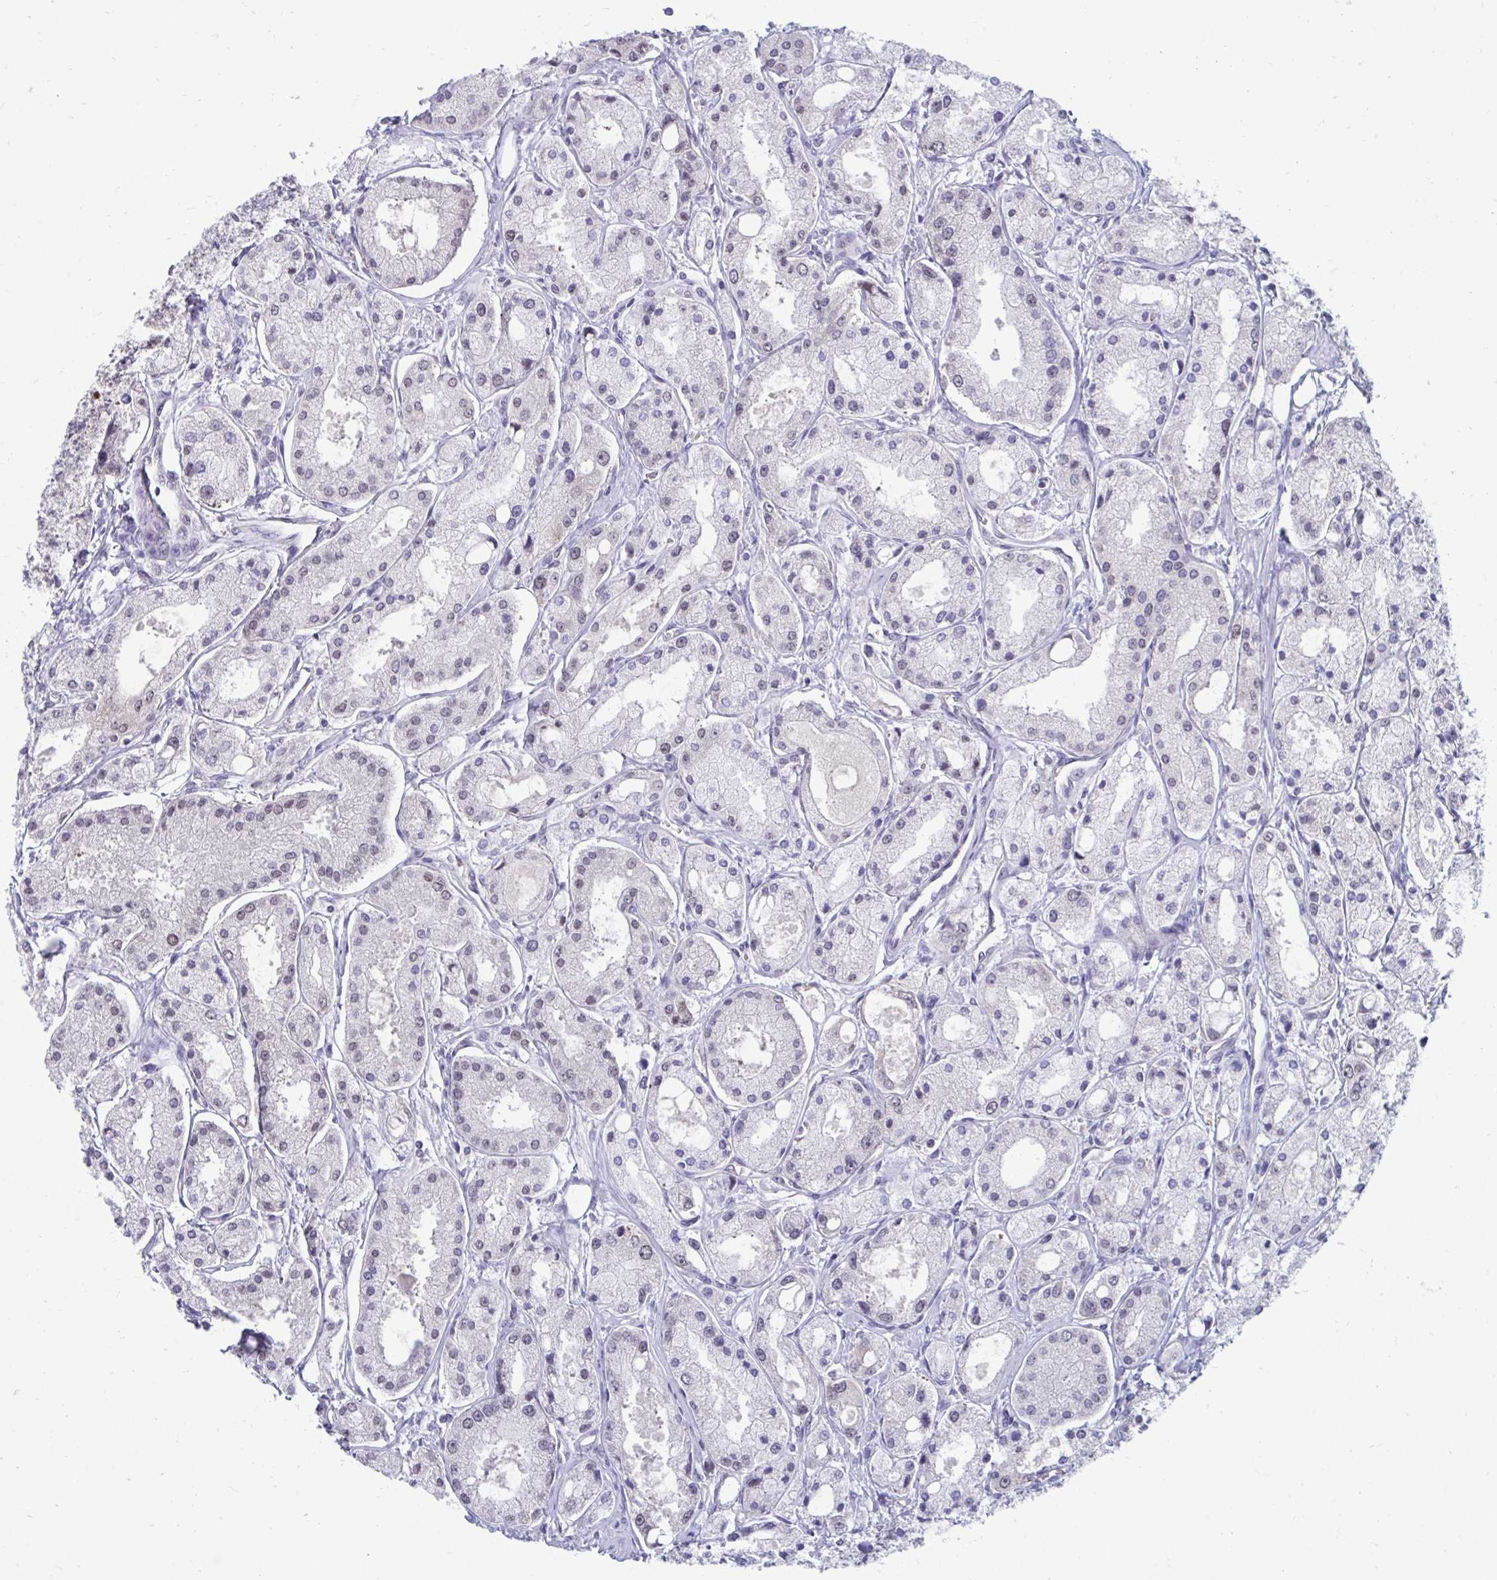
{"staining": {"intensity": "negative", "quantity": "none", "location": "none"}, "tissue": "prostate cancer", "cell_type": "Tumor cells", "image_type": "cancer", "snomed": [{"axis": "morphology", "description": "Adenocarcinoma, High grade"}, {"axis": "topography", "description": "Prostate"}], "caption": "This is an immunohistochemistry (IHC) micrograph of human high-grade adenocarcinoma (prostate). There is no expression in tumor cells.", "gene": "SELENON", "patient": {"sex": "male", "age": 66}}